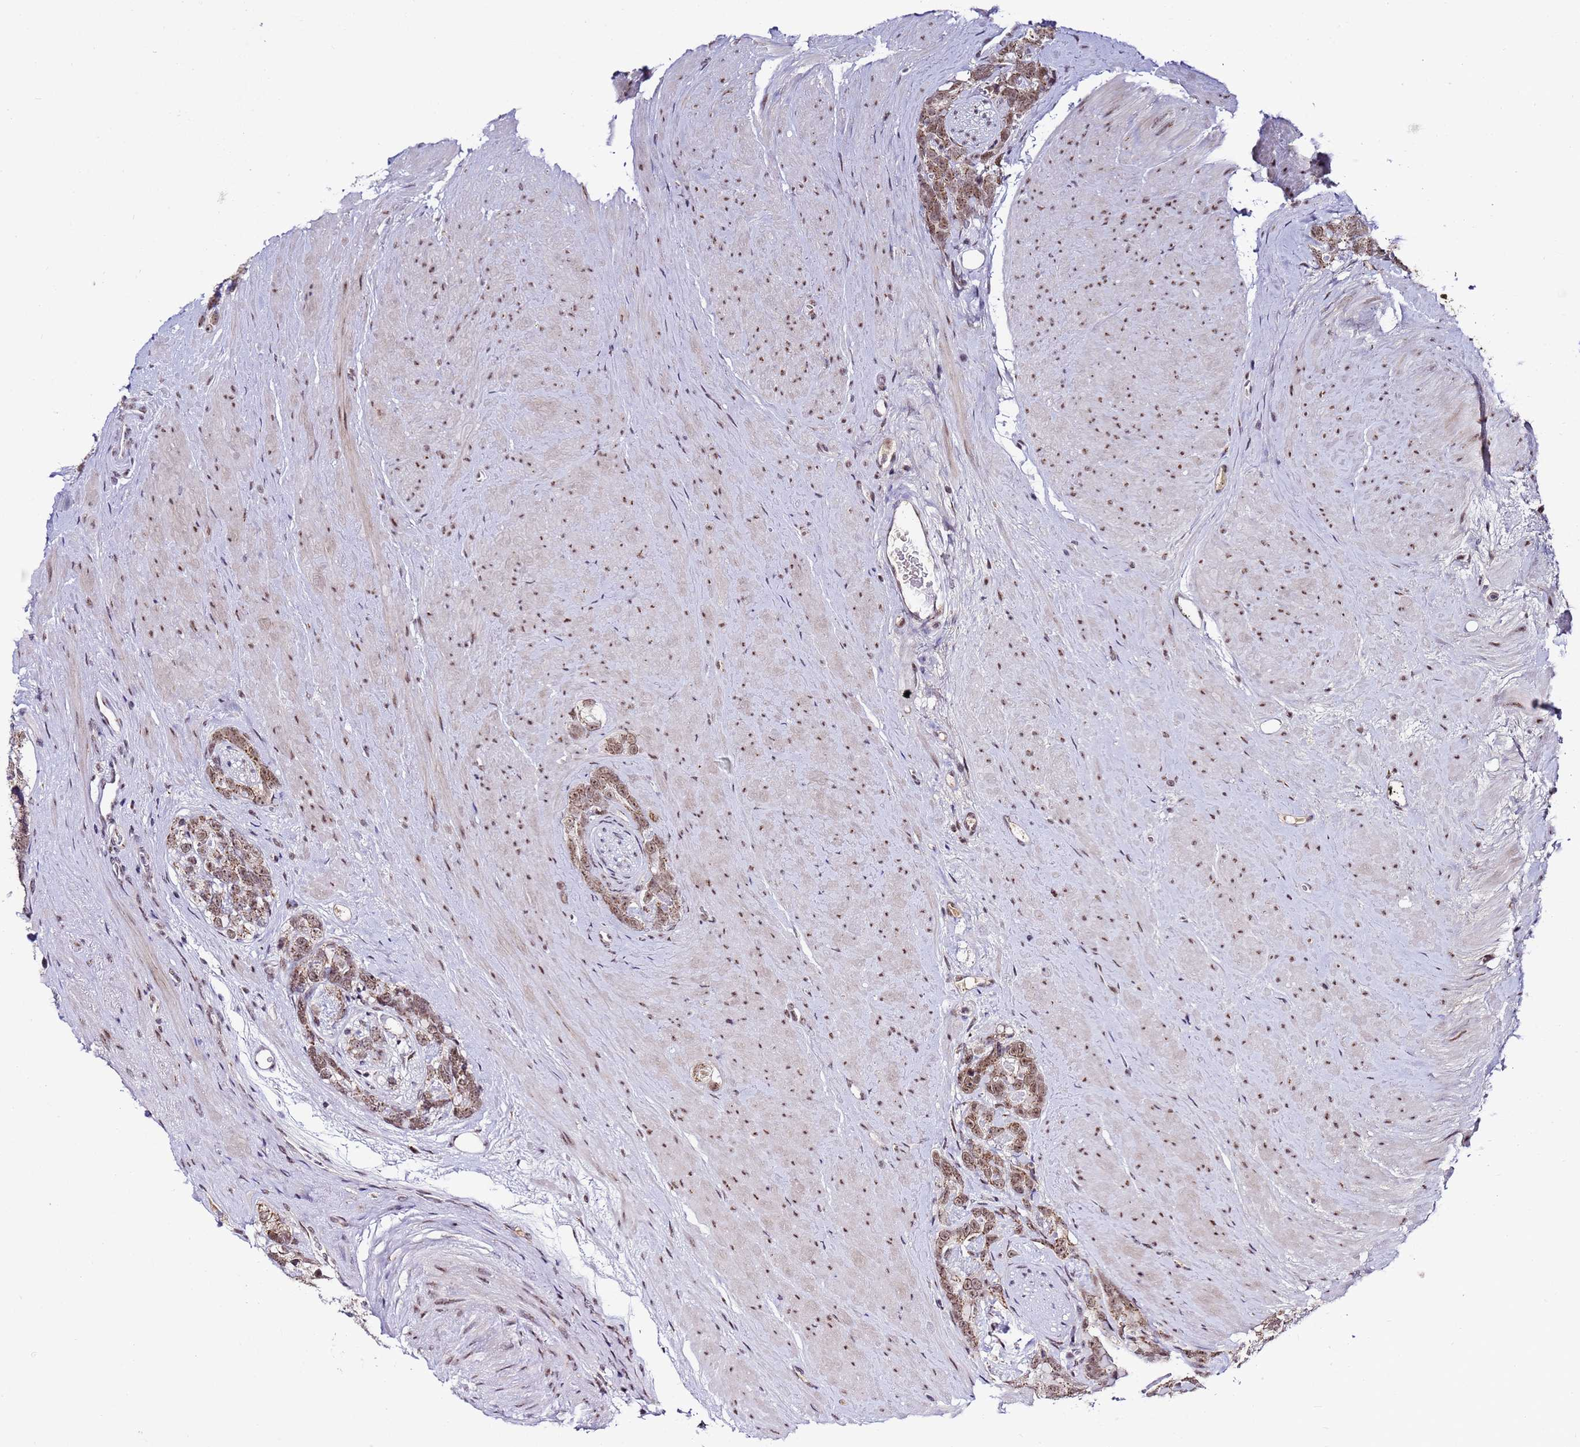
{"staining": {"intensity": "moderate", "quantity": ">75%", "location": "cytoplasmic/membranous,nuclear"}, "tissue": "prostate cancer", "cell_type": "Tumor cells", "image_type": "cancer", "snomed": [{"axis": "morphology", "description": "Adenocarcinoma, High grade"}, {"axis": "topography", "description": "Prostate"}], "caption": "This is a photomicrograph of IHC staining of prostate high-grade adenocarcinoma, which shows moderate expression in the cytoplasmic/membranous and nuclear of tumor cells.", "gene": "C19orf47", "patient": {"sex": "male", "age": 74}}